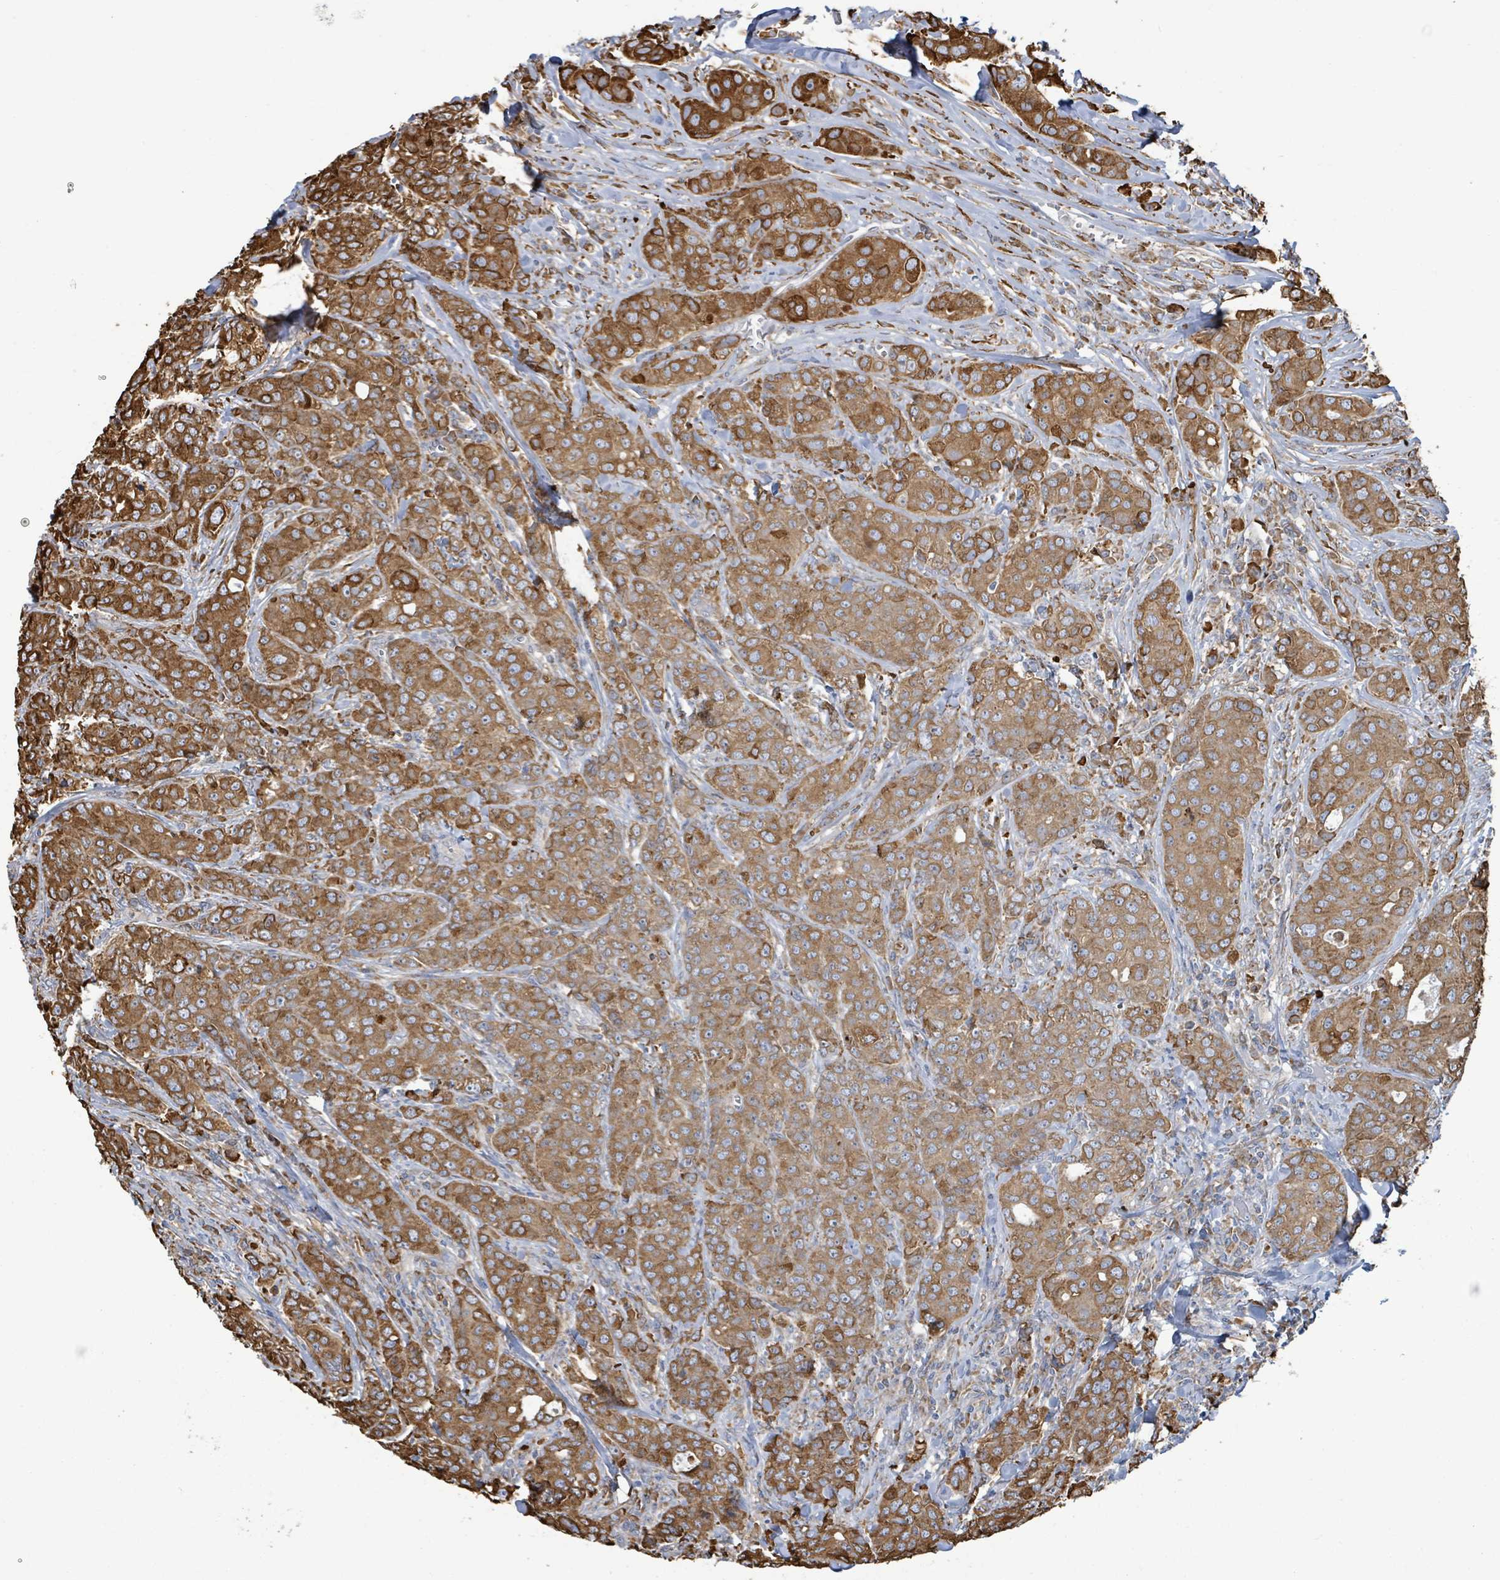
{"staining": {"intensity": "strong", "quantity": ">75%", "location": "cytoplasmic/membranous"}, "tissue": "breast cancer", "cell_type": "Tumor cells", "image_type": "cancer", "snomed": [{"axis": "morphology", "description": "Duct carcinoma"}, {"axis": "topography", "description": "Breast"}], "caption": "The micrograph shows staining of breast cancer (infiltrating ductal carcinoma), revealing strong cytoplasmic/membranous protein staining (brown color) within tumor cells.", "gene": "RFPL4A", "patient": {"sex": "female", "age": 43}}